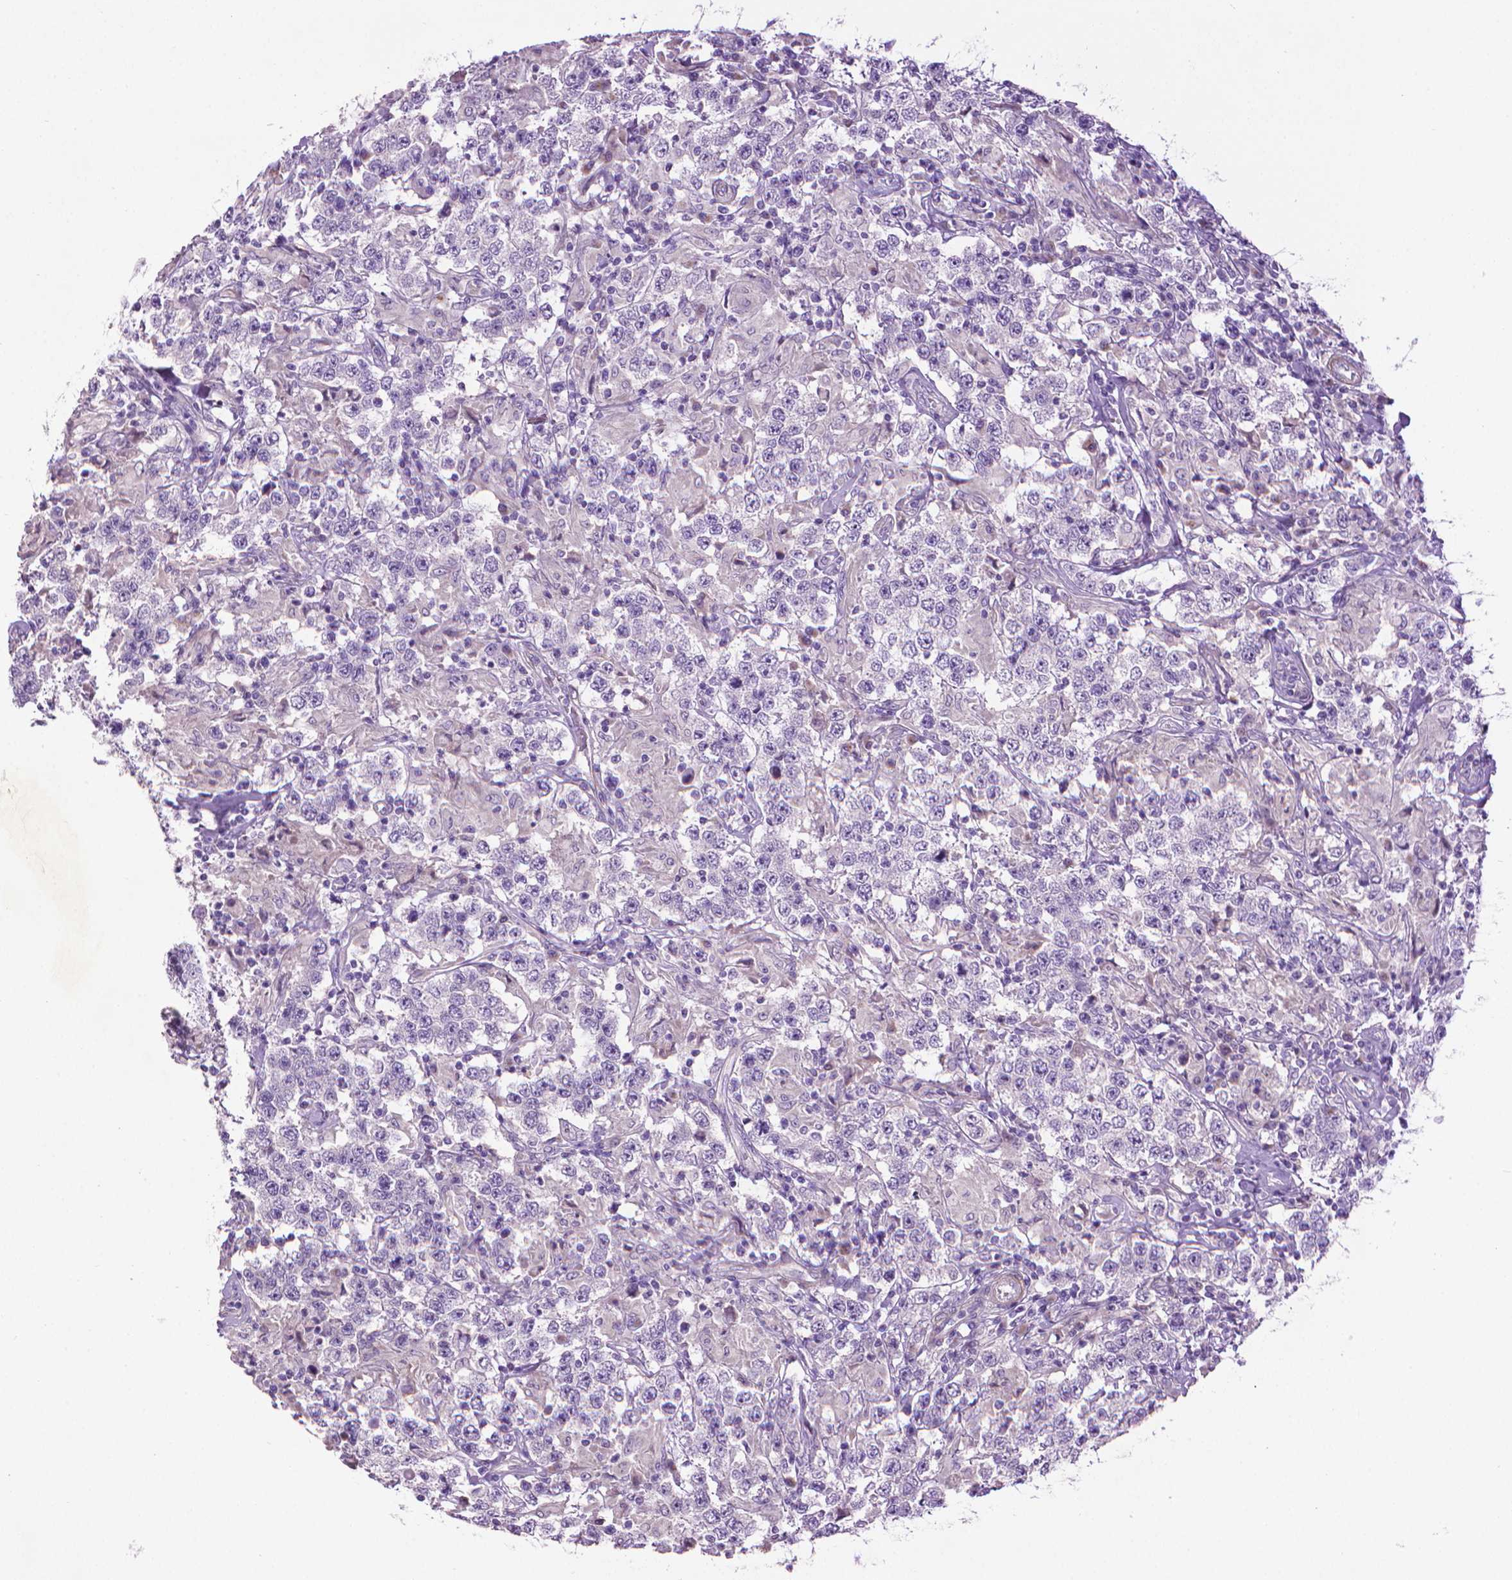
{"staining": {"intensity": "negative", "quantity": "none", "location": "none"}, "tissue": "testis cancer", "cell_type": "Tumor cells", "image_type": "cancer", "snomed": [{"axis": "morphology", "description": "Seminoma, NOS"}, {"axis": "morphology", "description": "Carcinoma, Embryonal, NOS"}, {"axis": "topography", "description": "Testis"}], "caption": "This is a image of immunohistochemistry (IHC) staining of seminoma (testis), which shows no positivity in tumor cells. (DAB IHC, high magnification).", "gene": "AQP10", "patient": {"sex": "male", "age": 41}}